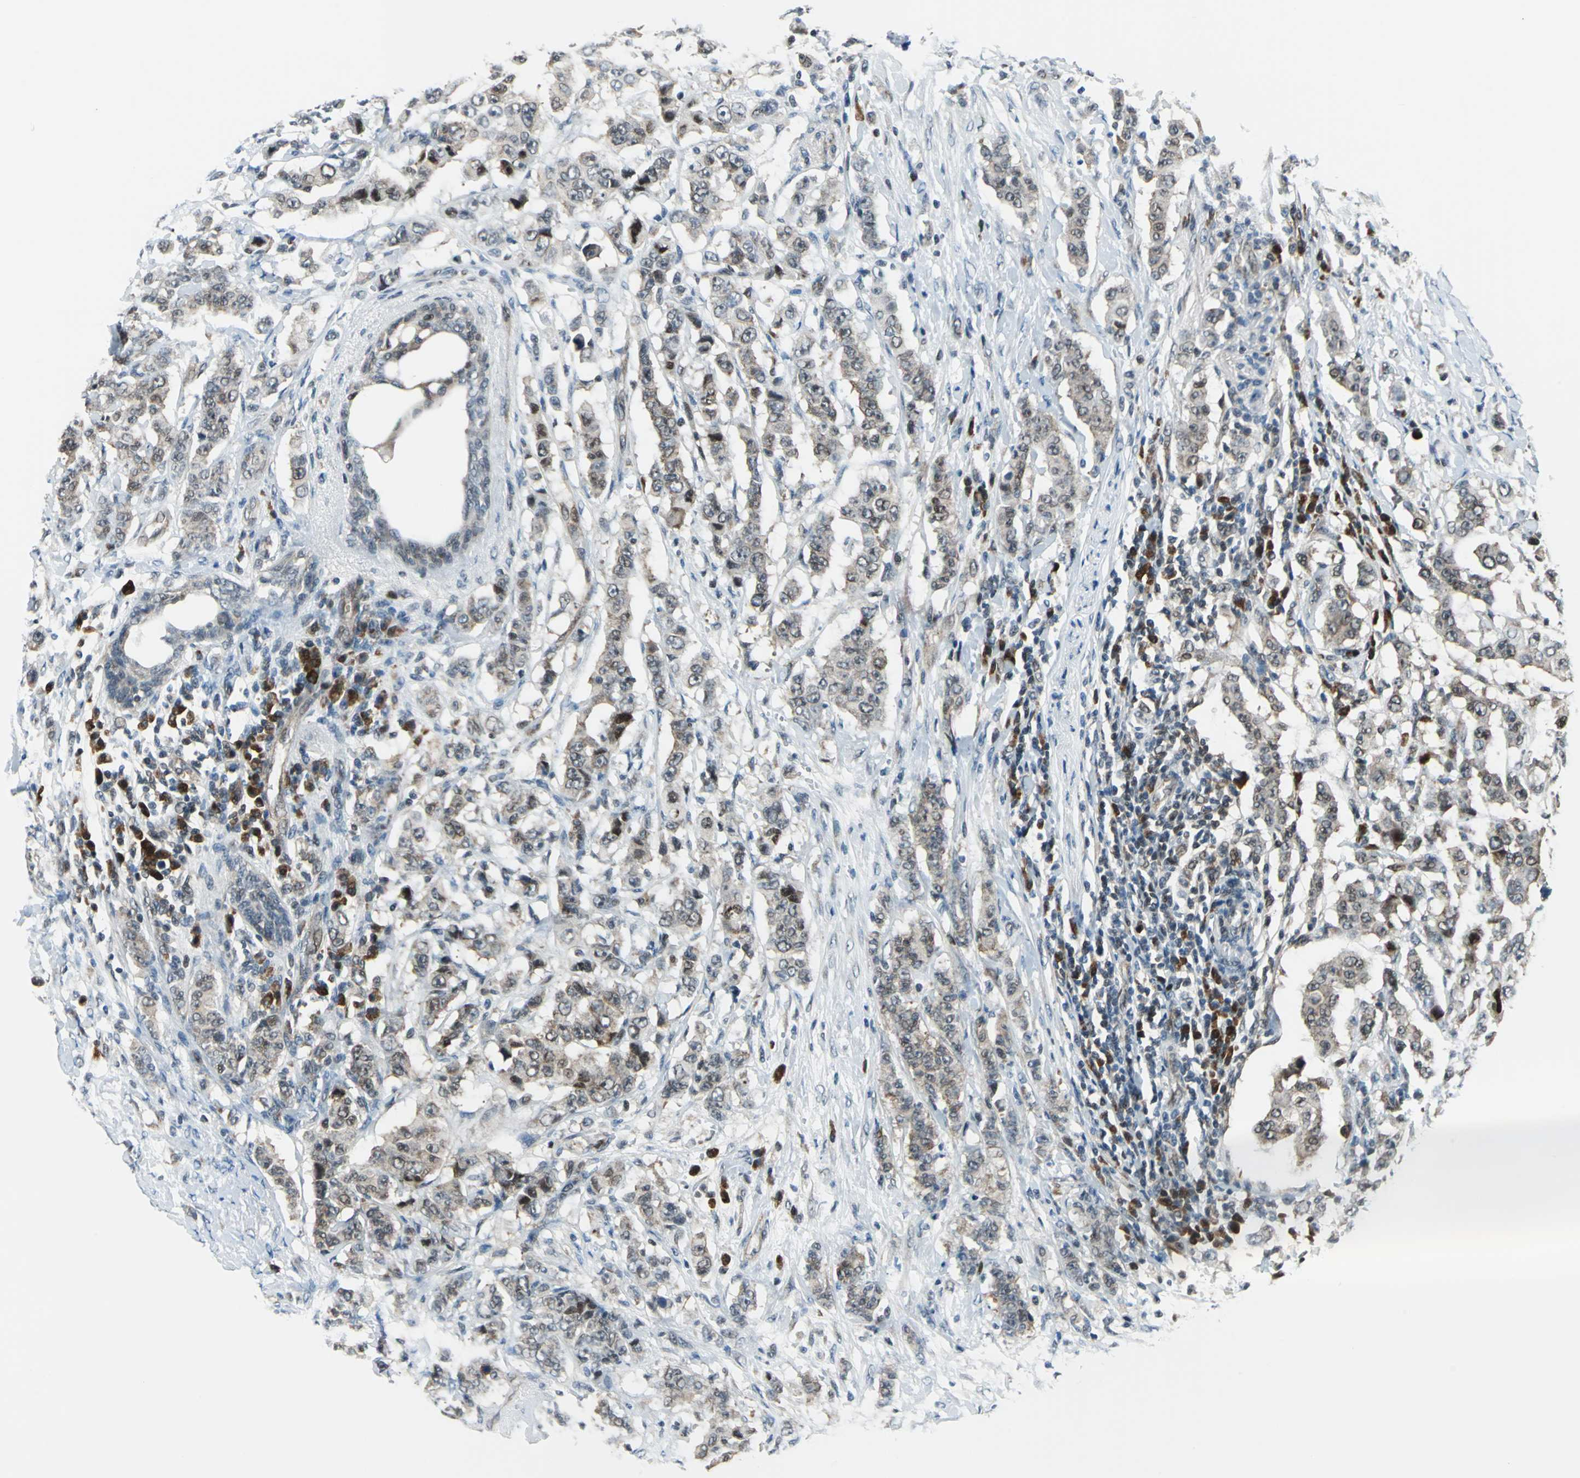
{"staining": {"intensity": "weak", "quantity": ">75%", "location": "cytoplasmic/membranous"}, "tissue": "breast cancer", "cell_type": "Tumor cells", "image_type": "cancer", "snomed": [{"axis": "morphology", "description": "Duct carcinoma"}, {"axis": "topography", "description": "Breast"}], "caption": "Intraductal carcinoma (breast) tissue shows weak cytoplasmic/membranous expression in about >75% of tumor cells, visualized by immunohistochemistry.", "gene": "POLR3K", "patient": {"sex": "female", "age": 40}}